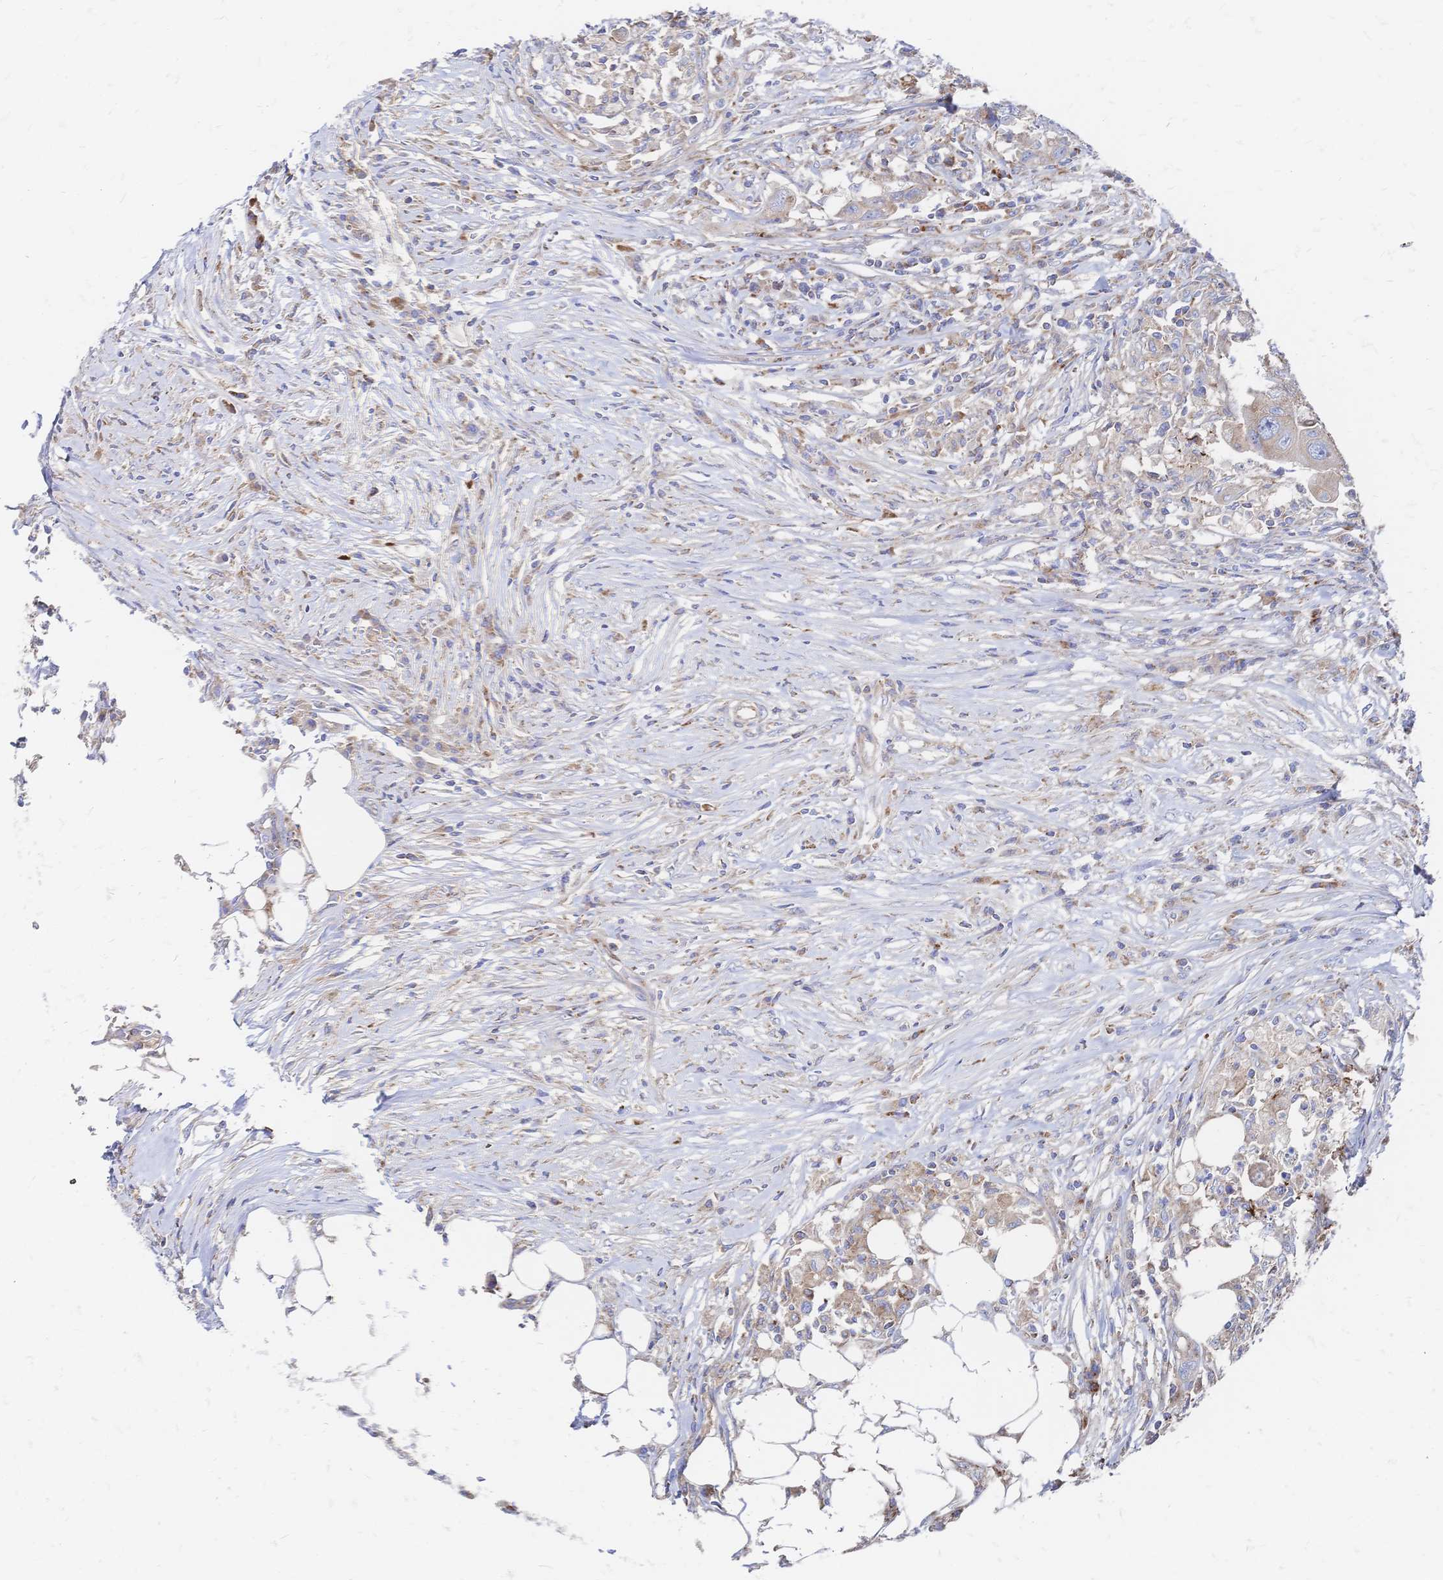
{"staining": {"intensity": "moderate", "quantity": ">75%", "location": "cytoplasmic/membranous"}, "tissue": "colorectal cancer", "cell_type": "Tumor cells", "image_type": "cancer", "snomed": [{"axis": "morphology", "description": "Adenocarcinoma, NOS"}, {"axis": "topography", "description": "Colon"}], "caption": "The micrograph demonstrates immunohistochemical staining of colorectal adenocarcinoma. There is moderate cytoplasmic/membranous positivity is seen in approximately >75% of tumor cells. (DAB (3,3'-diaminobenzidine) = brown stain, brightfield microscopy at high magnification).", "gene": "SORBS1", "patient": {"sex": "male", "age": 71}}